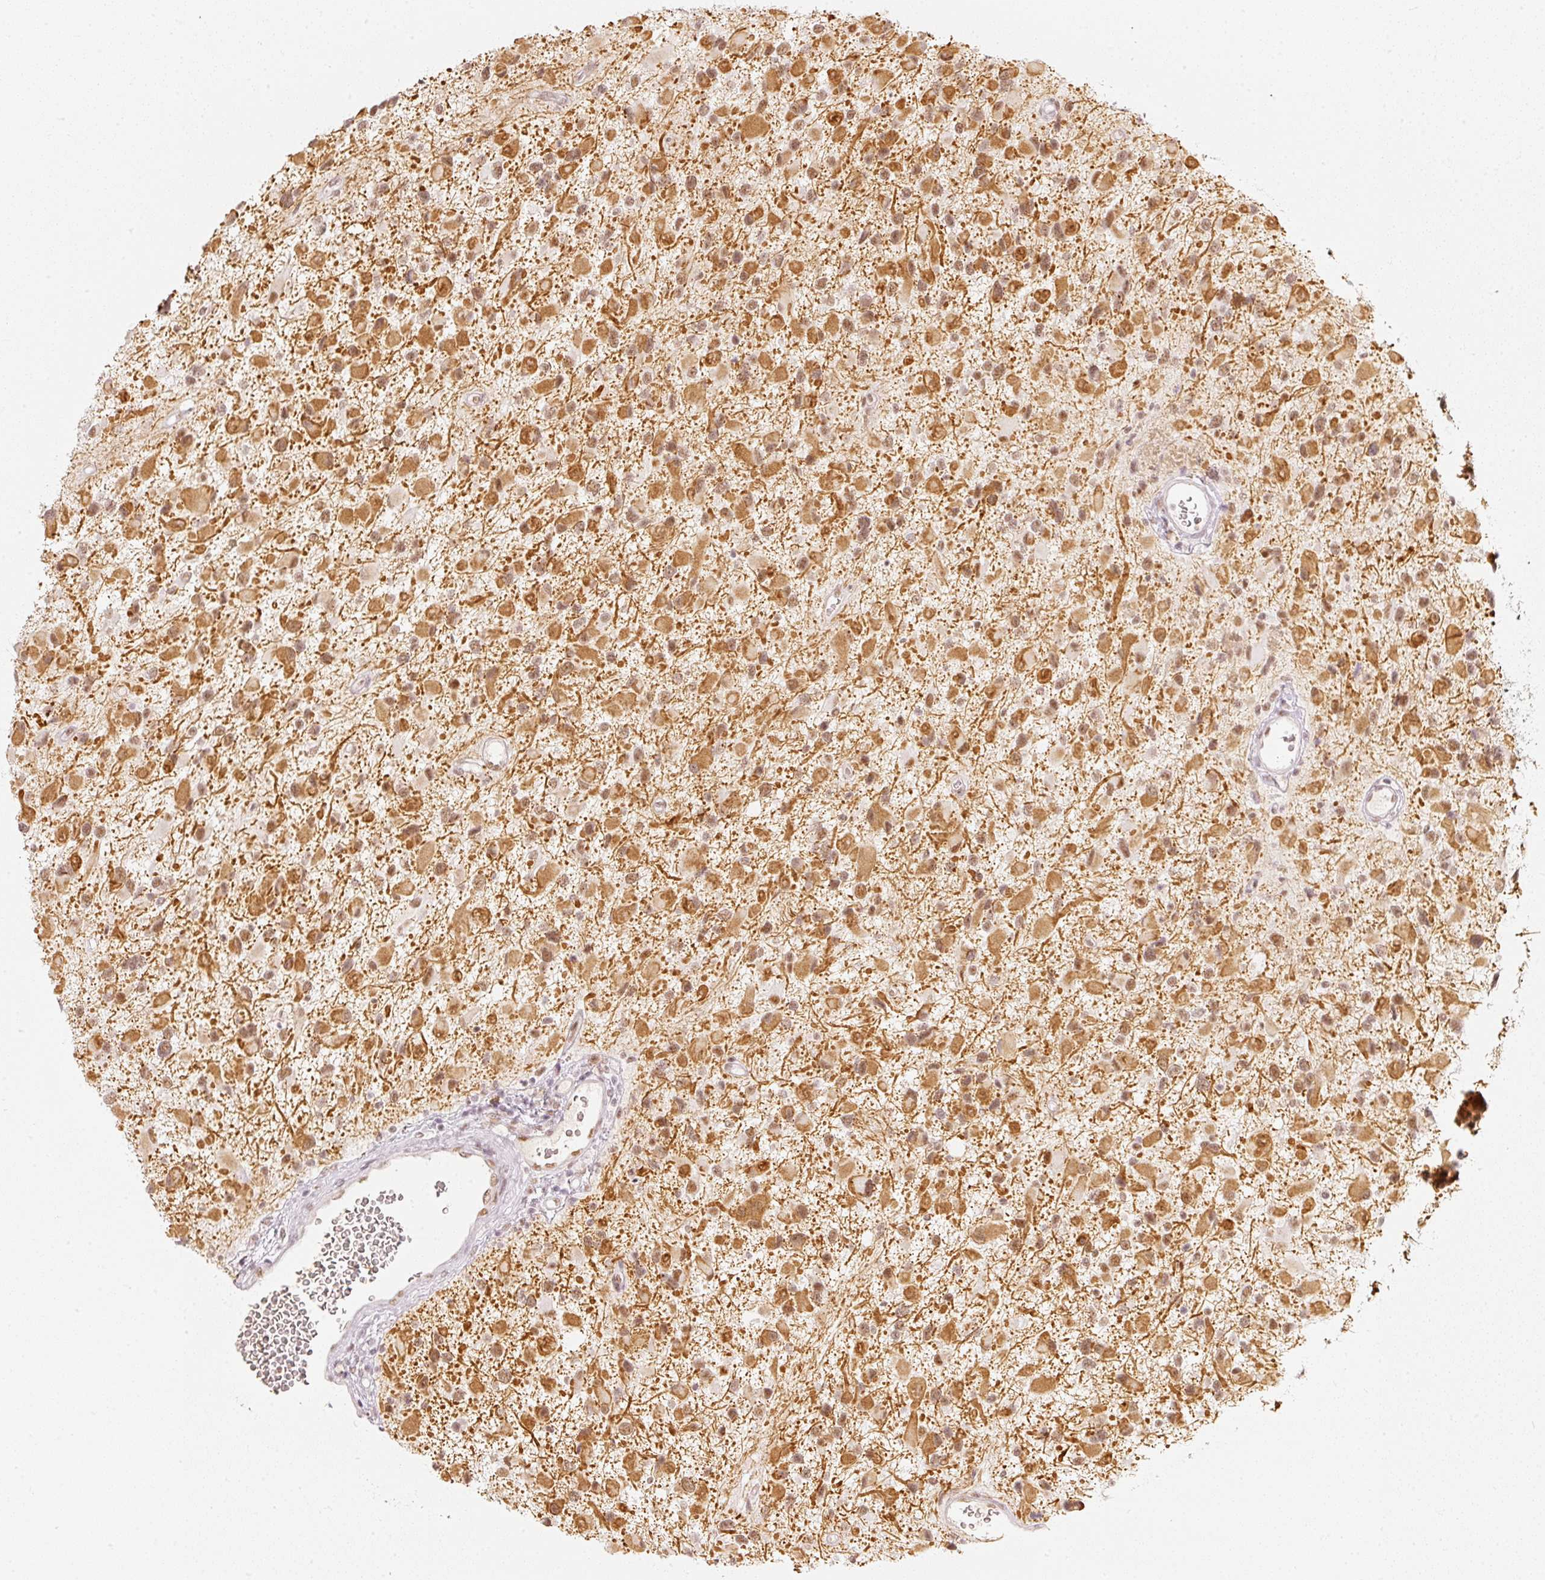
{"staining": {"intensity": "strong", "quantity": ">75%", "location": "cytoplasmic/membranous,nuclear"}, "tissue": "glioma", "cell_type": "Tumor cells", "image_type": "cancer", "snomed": [{"axis": "morphology", "description": "Glioma, malignant, High grade"}, {"axis": "topography", "description": "Brain"}], "caption": "This photomicrograph reveals malignant high-grade glioma stained with immunohistochemistry to label a protein in brown. The cytoplasmic/membranous and nuclear of tumor cells show strong positivity for the protein. Nuclei are counter-stained blue.", "gene": "PPP1R10", "patient": {"sex": "male", "age": 53}}